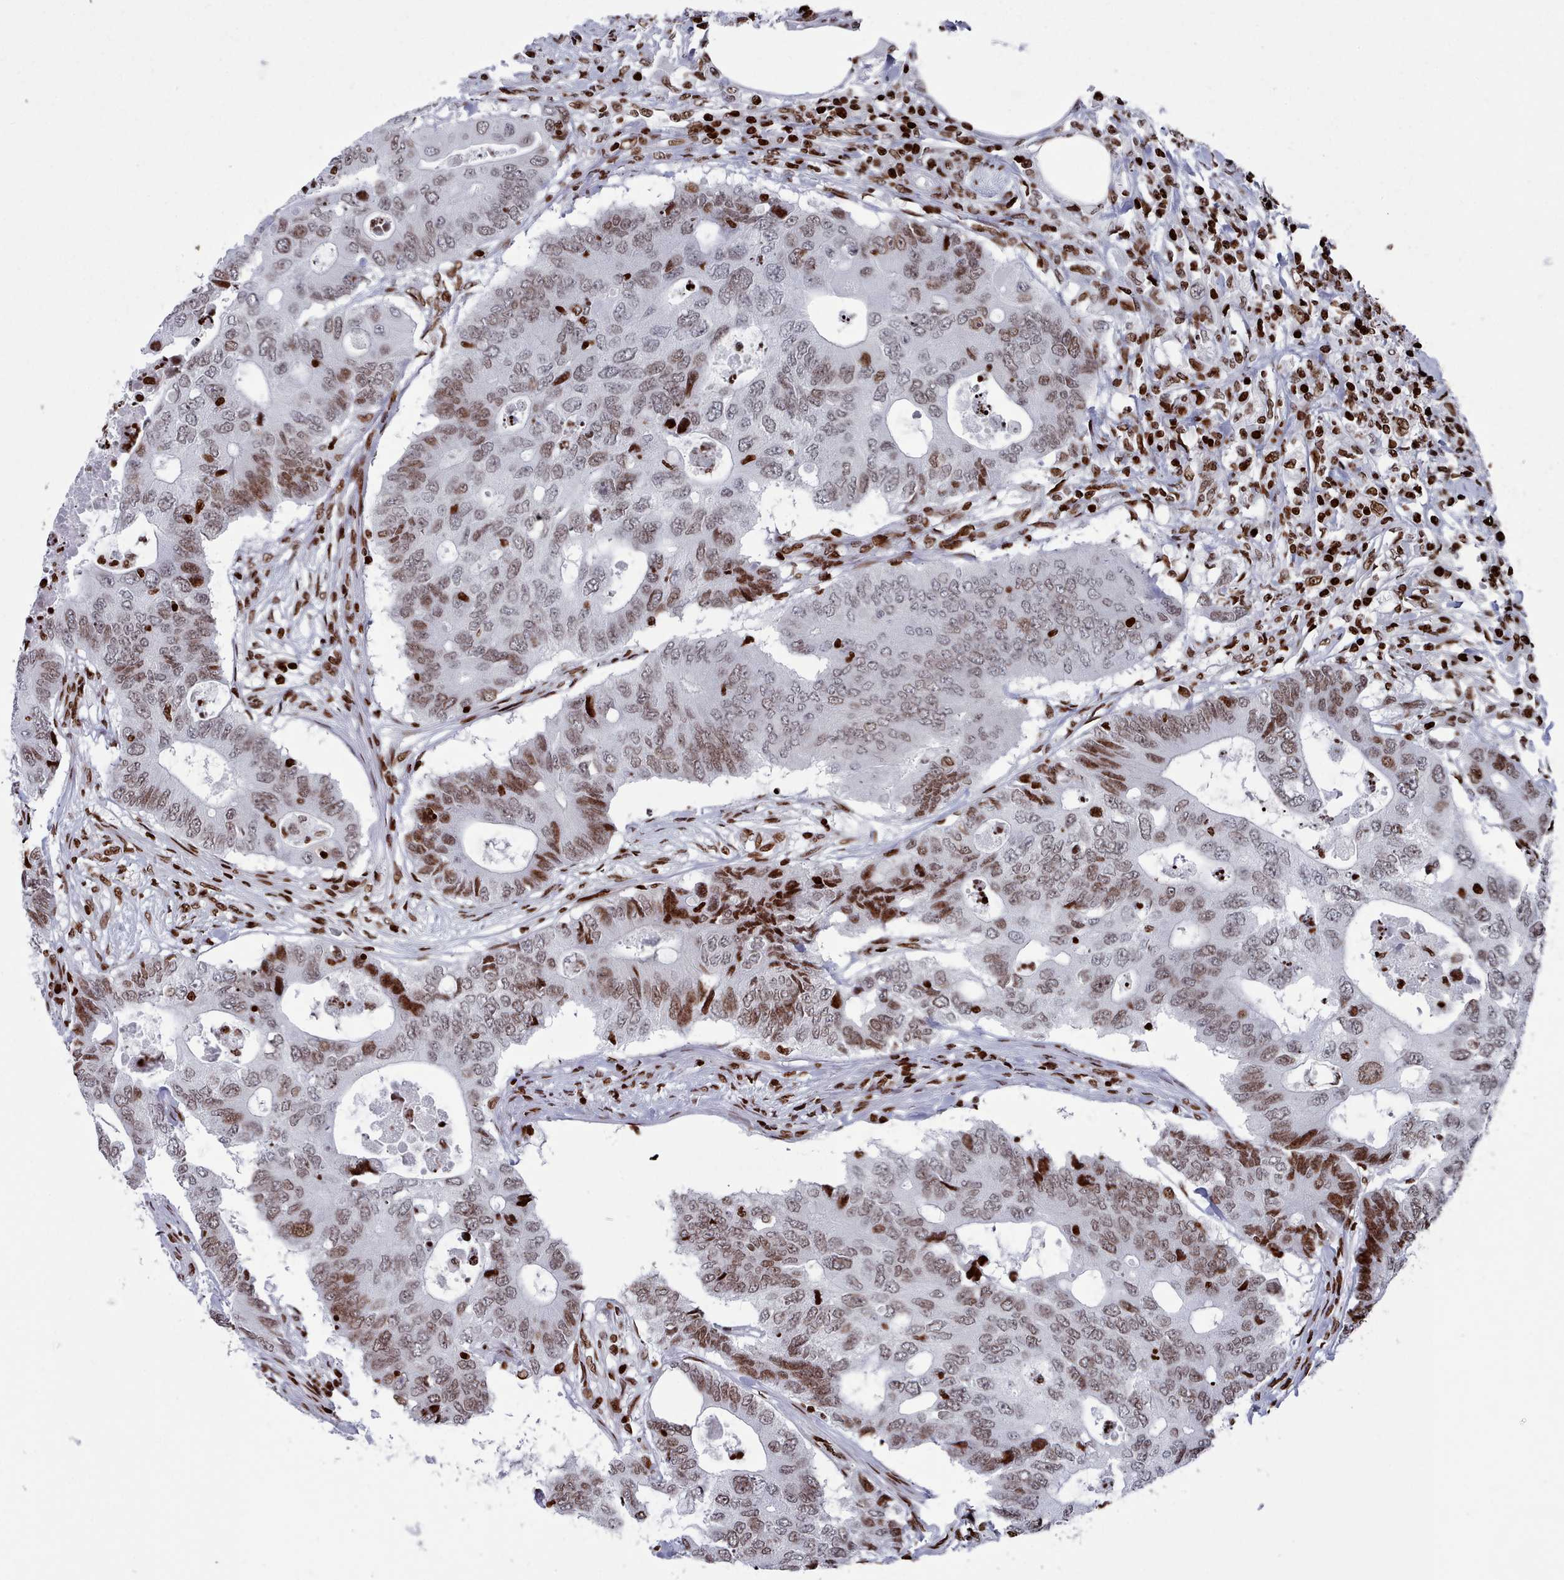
{"staining": {"intensity": "moderate", "quantity": ">75%", "location": "nuclear"}, "tissue": "colorectal cancer", "cell_type": "Tumor cells", "image_type": "cancer", "snomed": [{"axis": "morphology", "description": "Adenocarcinoma, NOS"}, {"axis": "topography", "description": "Colon"}], "caption": "Tumor cells display medium levels of moderate nuclear positivity in approximately >75% of cells in colorectal cancer.", "gene": "PCDHB12", "patient": {"sex": "male", "age": 71}}